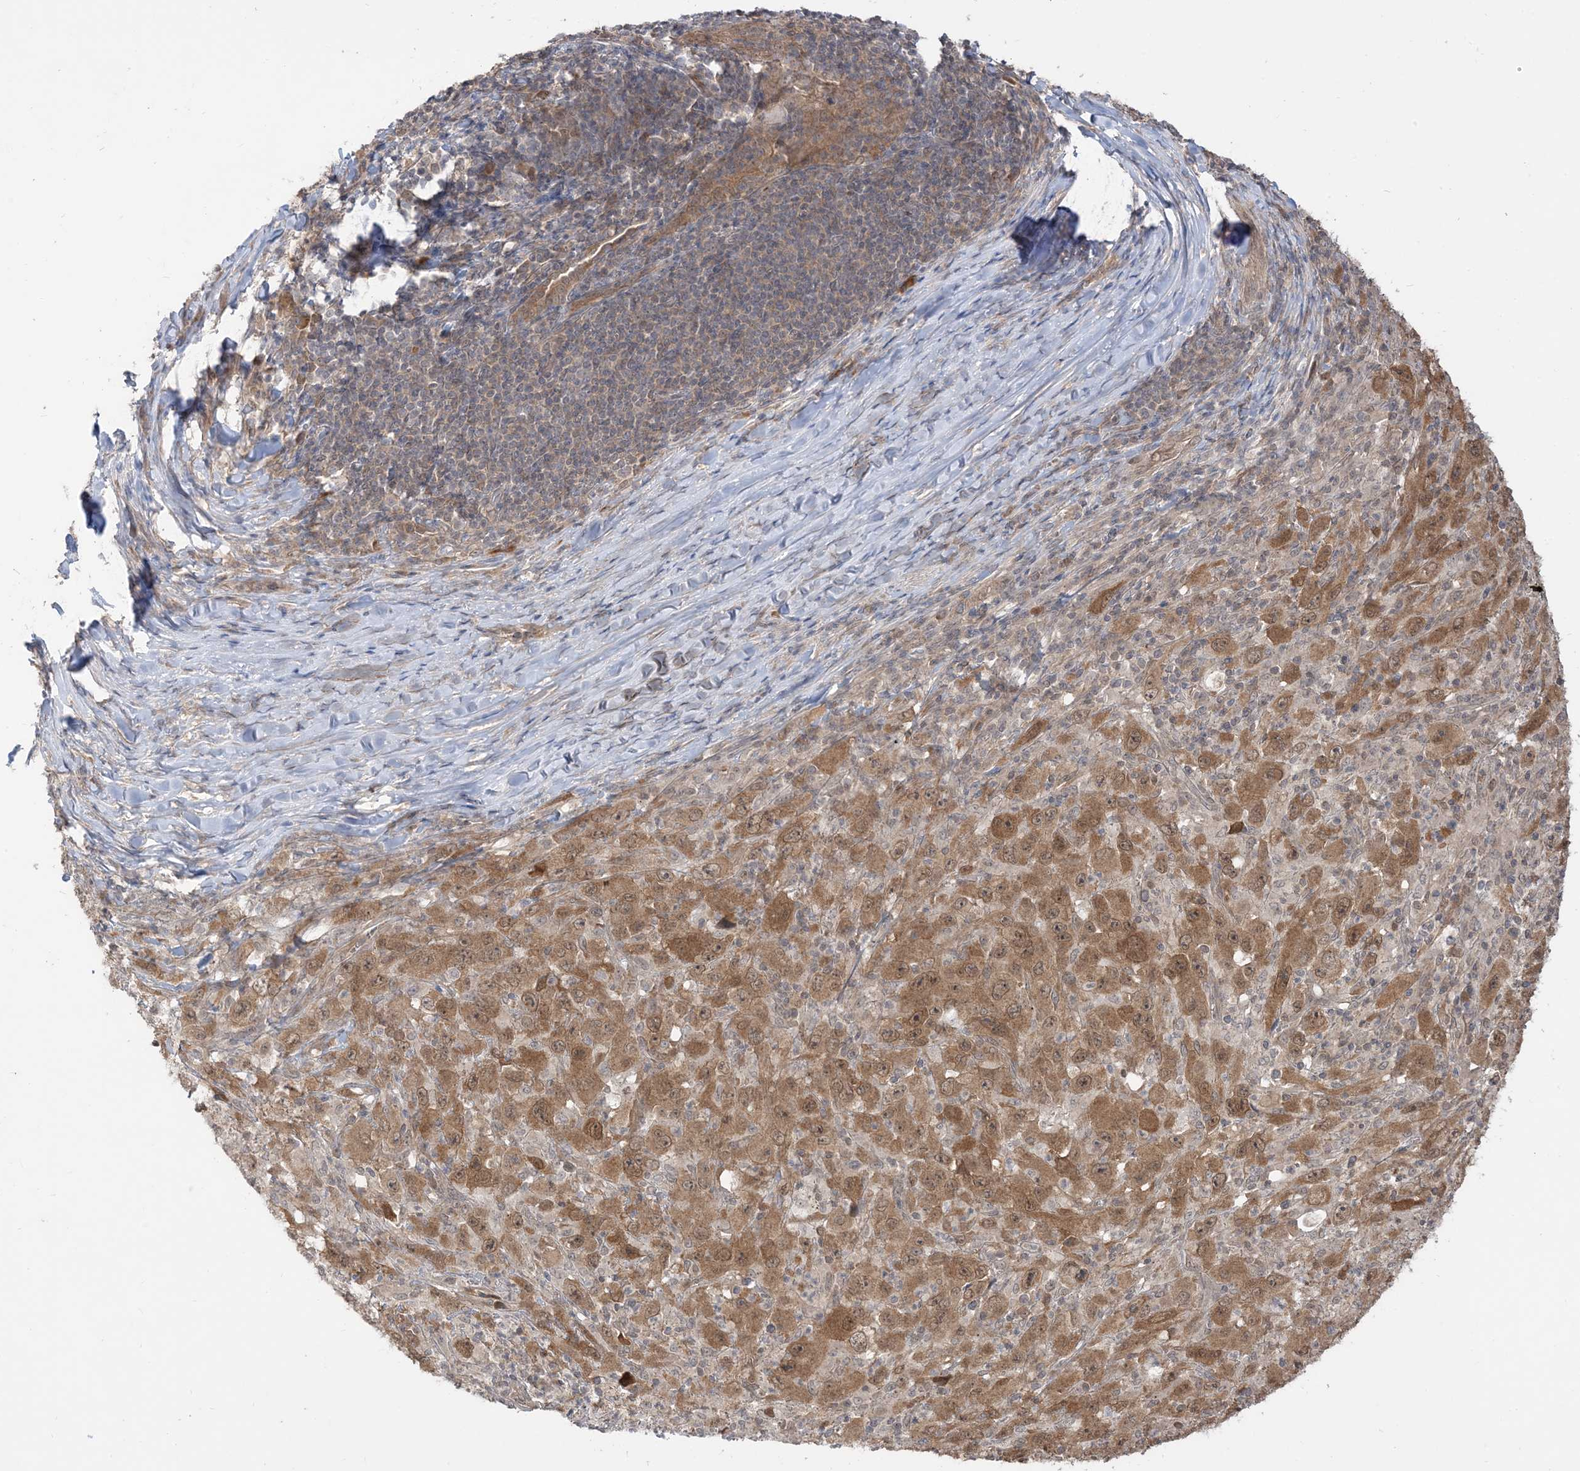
{"staining": {"intensity": "moderate", "quantity": ">75%", "location": "cytoplasmic/membranous,nuclear"}, "tissue": "melanoma", "cell_type": "Tumor cells", "image_type": "cancer", "snomed": [{"axis": "morphology", "description": "Malignant melanoma, Metastatic site"}, {"axis": "topography", "description": "Skin"}], "caption": "Melanoma was stained to show a protein in brown. There is medium levels of moderate cytoplasmic/membranous and nuclear expression in approximately >75% of tumor cells.", "gene": "TBCC", "patient": {"sex": "female", "age": 56}}